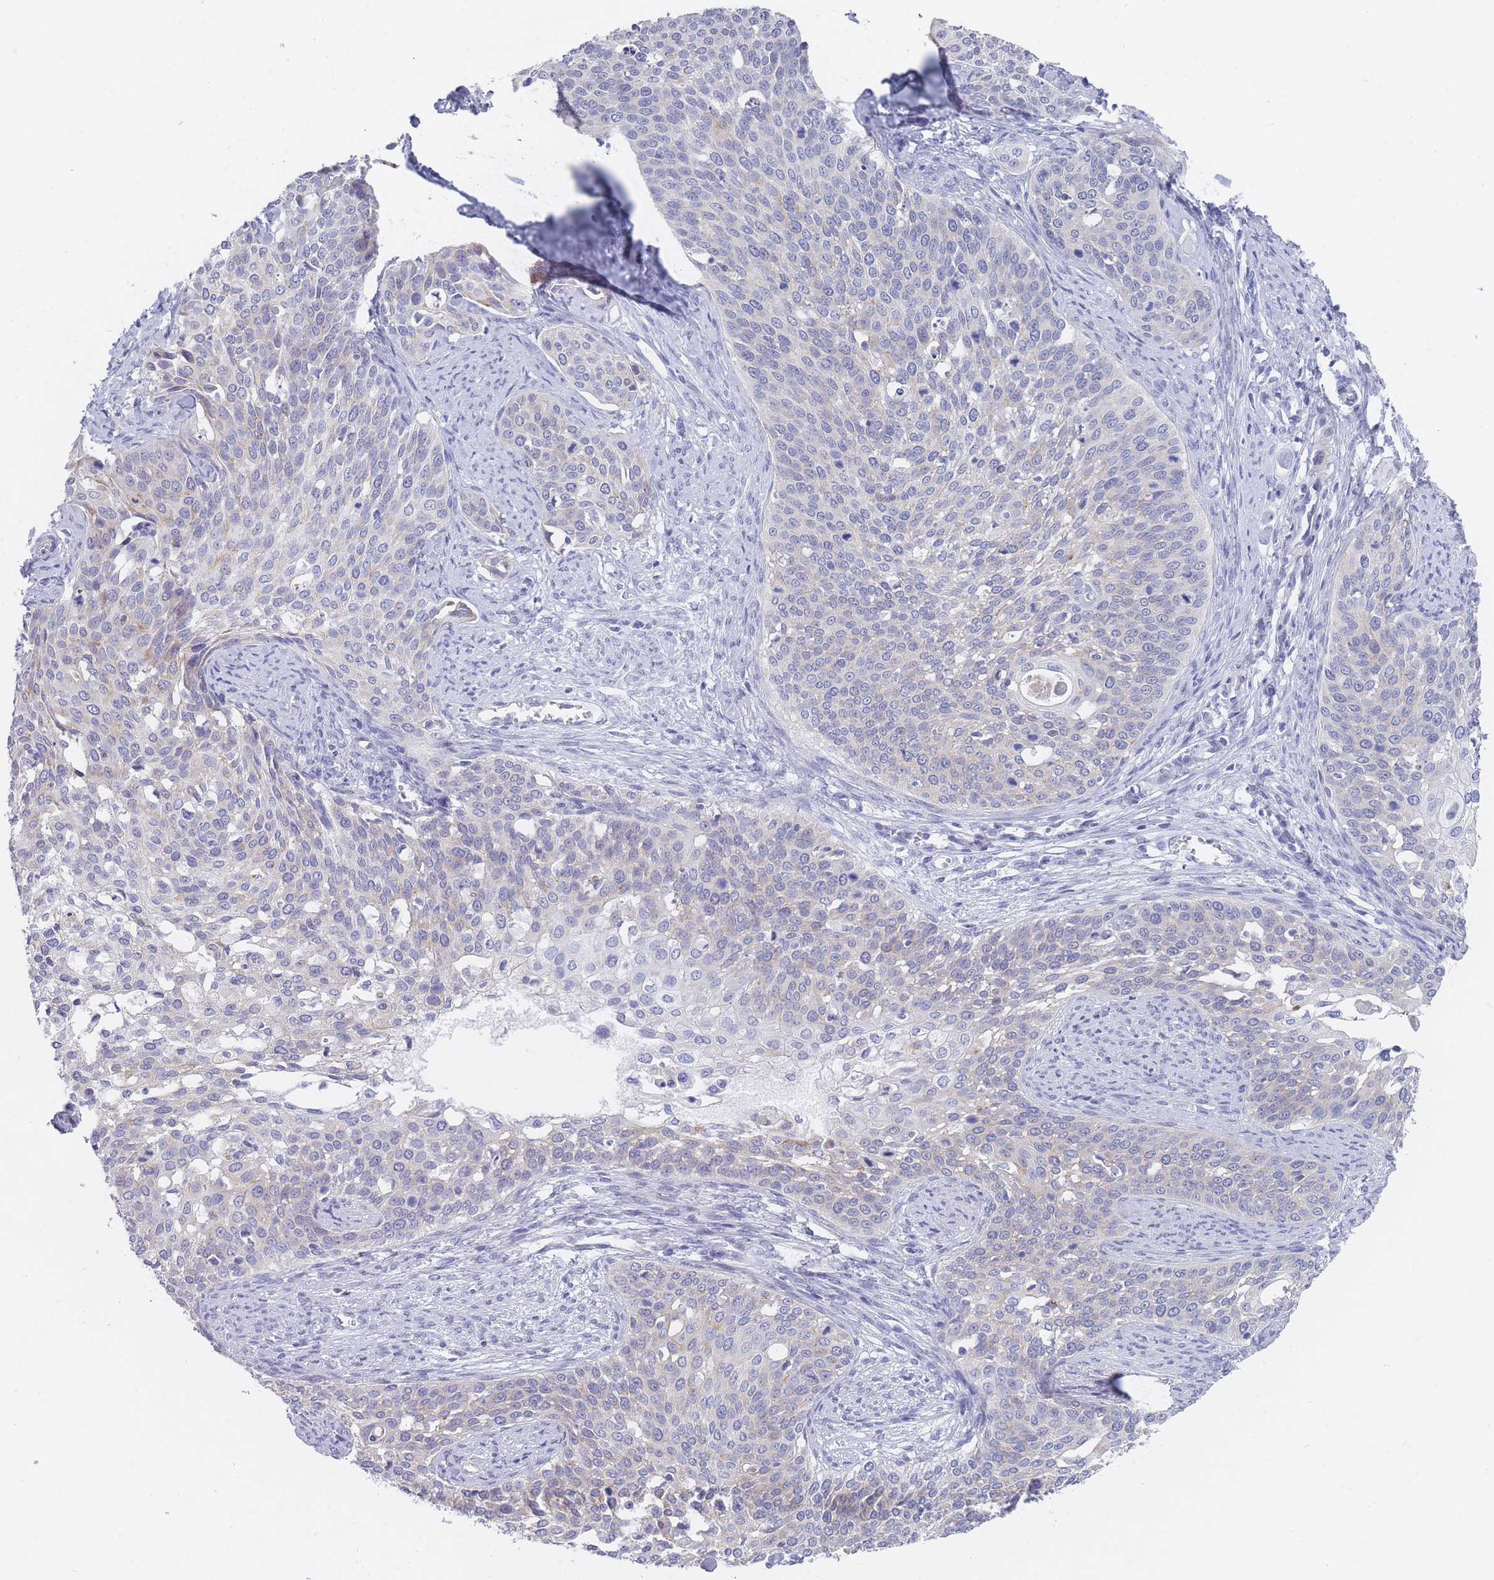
{"staining": {"intensity": "negative", "quantity": "none", "location": "none"}, "tissue": "cervical cancer", "cell_type": "Tumor cells", "image_type": "cancer", "snomed": [{"axis": "morphology", "description": "Squamous cell carcinoma, NOS"}, {"axis": "topography", "description": "Cervix"}], "caption": "Tumor cells are negative for brown protein staining in cervical cancer (squamous cell carcinoma). Nuclei are stained in blue.", "gene": "PIGU", "patient": {"sex": "female", "age": 44}}